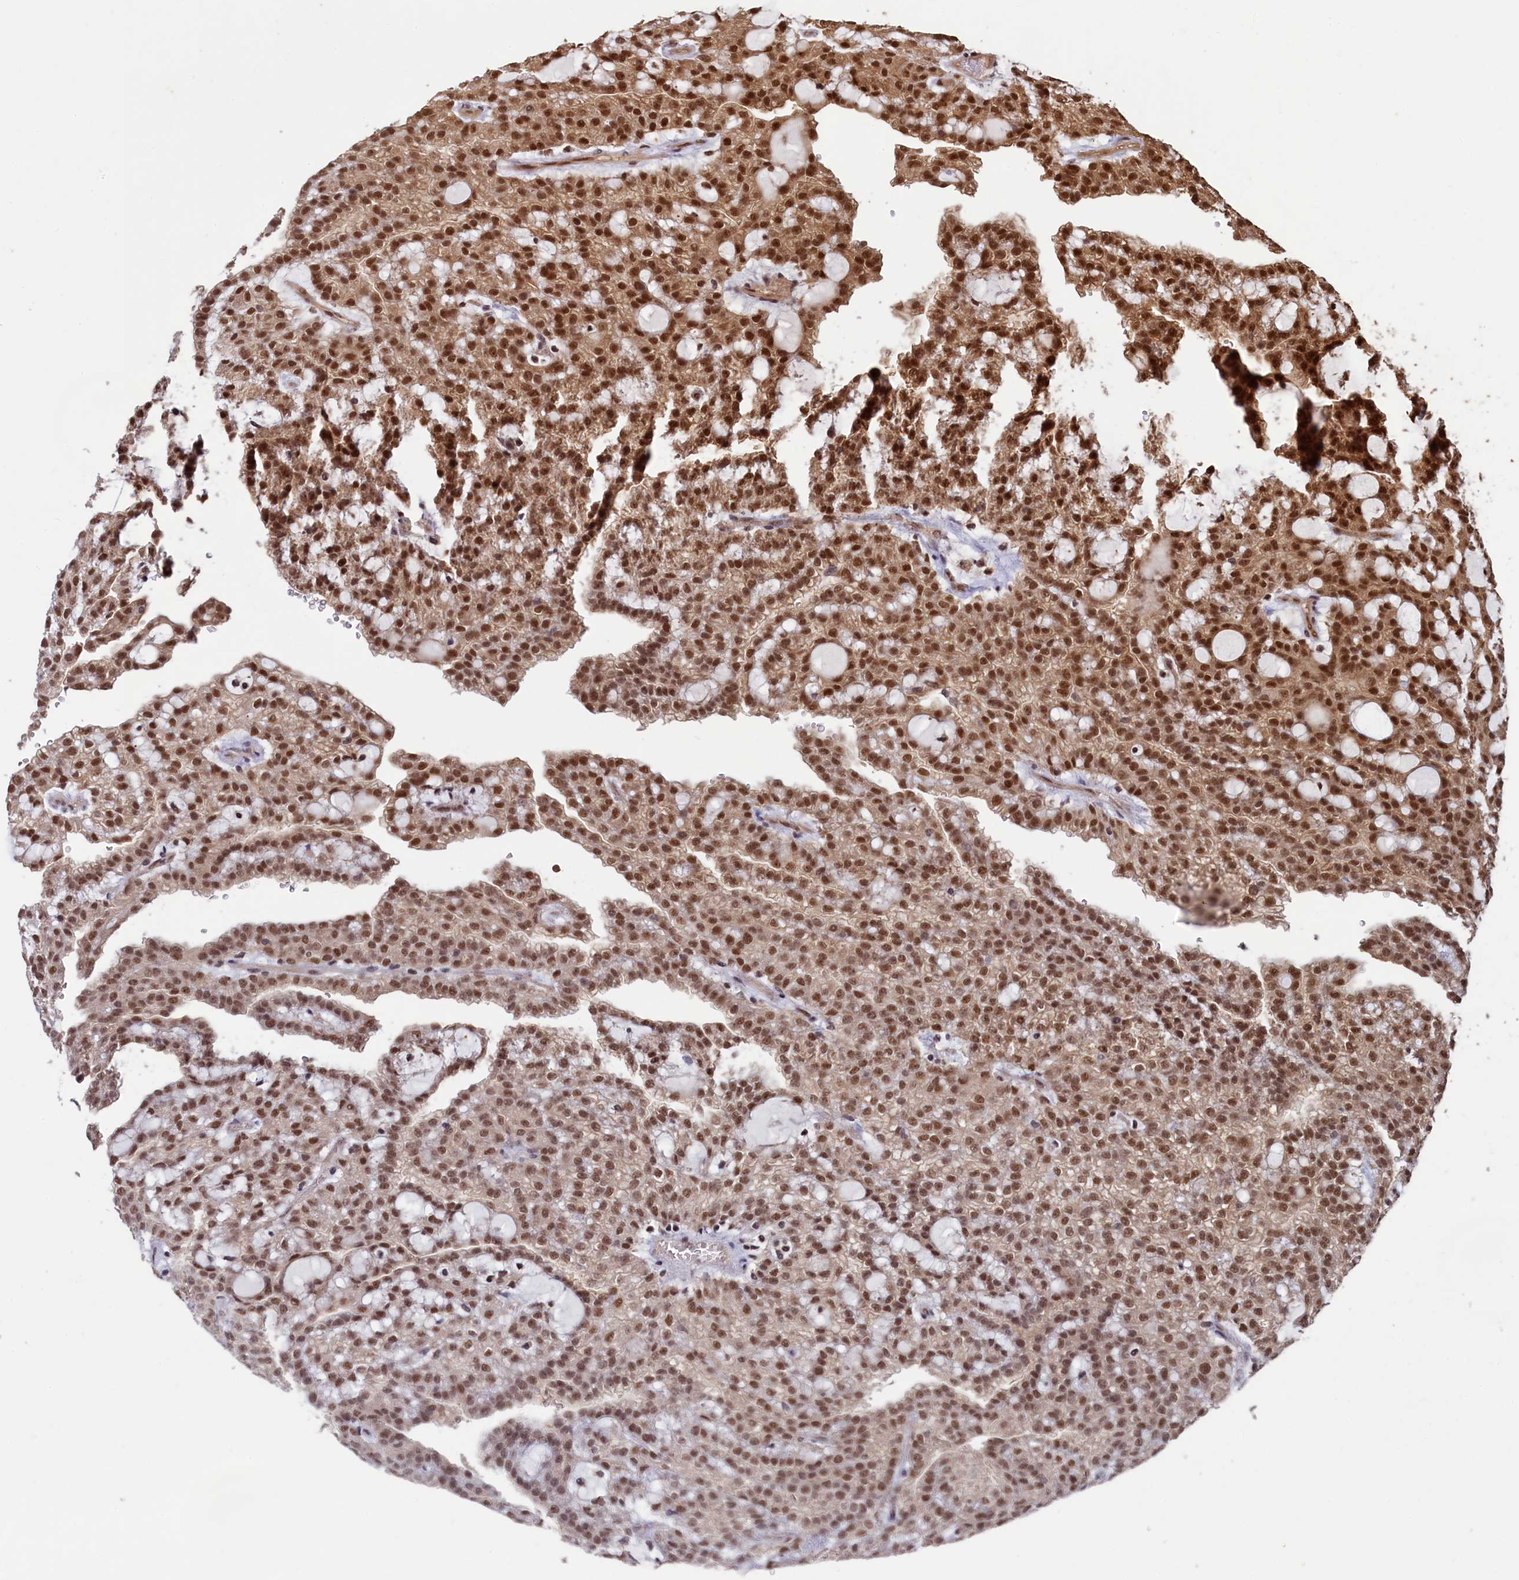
{"staining": {"intensity": "strong", "quantity": ">75%", "location": "nuclear"}, "tissue": "renal cancer", "cell_type": "Tumor cells", "image_type": "cancer", "snomed": [{"axis": "morphology", "description": "Adenocarcinoma, NOS"}, {"axis": "topography", "description": "Kidney"}], "caption": "Brown immunohistochemical staining in renal cancer (adenocarcinoma) demonstrates strong nuclear positivity in about >75% of tumor cells. (DAB (3,3'-diaminobenzidine) IHC, brown staining for protein, blue staining for nuclei).", "gene": "NAE1", "patient": {"sex": "male", "age": 63}}